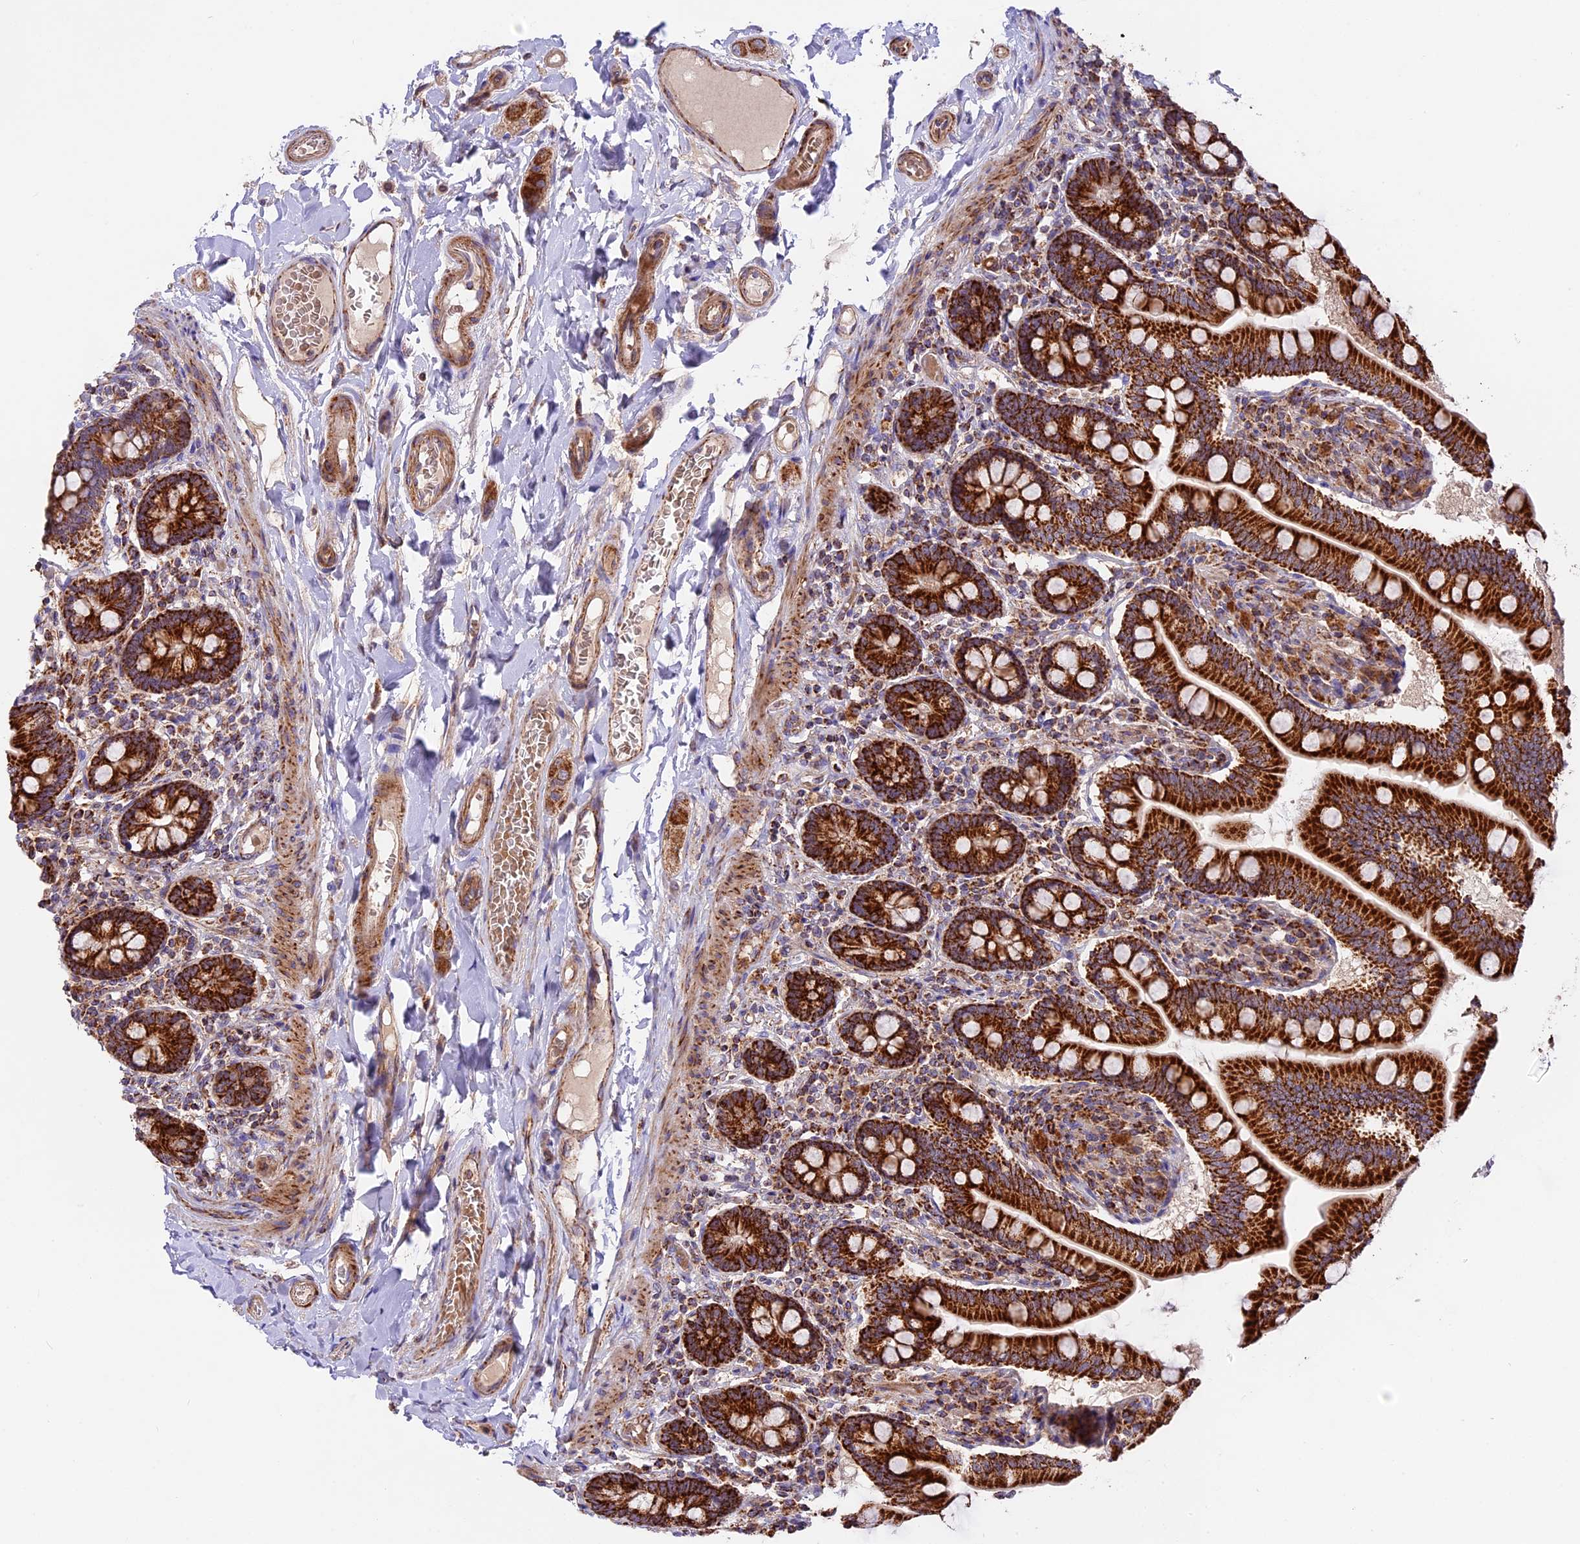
{"staining": {"intensity": "strong", "quantity": ">75%", "location": "cytoplasmic/membranous"}, "tissue": "small intestine", "cell_type": "Glandular cells", "image_type": "normal", "snomed": [{"axis": "morphology", "description": "Normal tissue, NOS"}, {"axis": "topography", "description": "Small intestine"}], "caption": "Immunohistochemical staining of benign human small intestine displays high levels of strong cytoplasmic/membranous staining in approximately >75% of glandular cells.", "gene": "NDUFA8", "patient": {"sex": "female", "age": 64}}